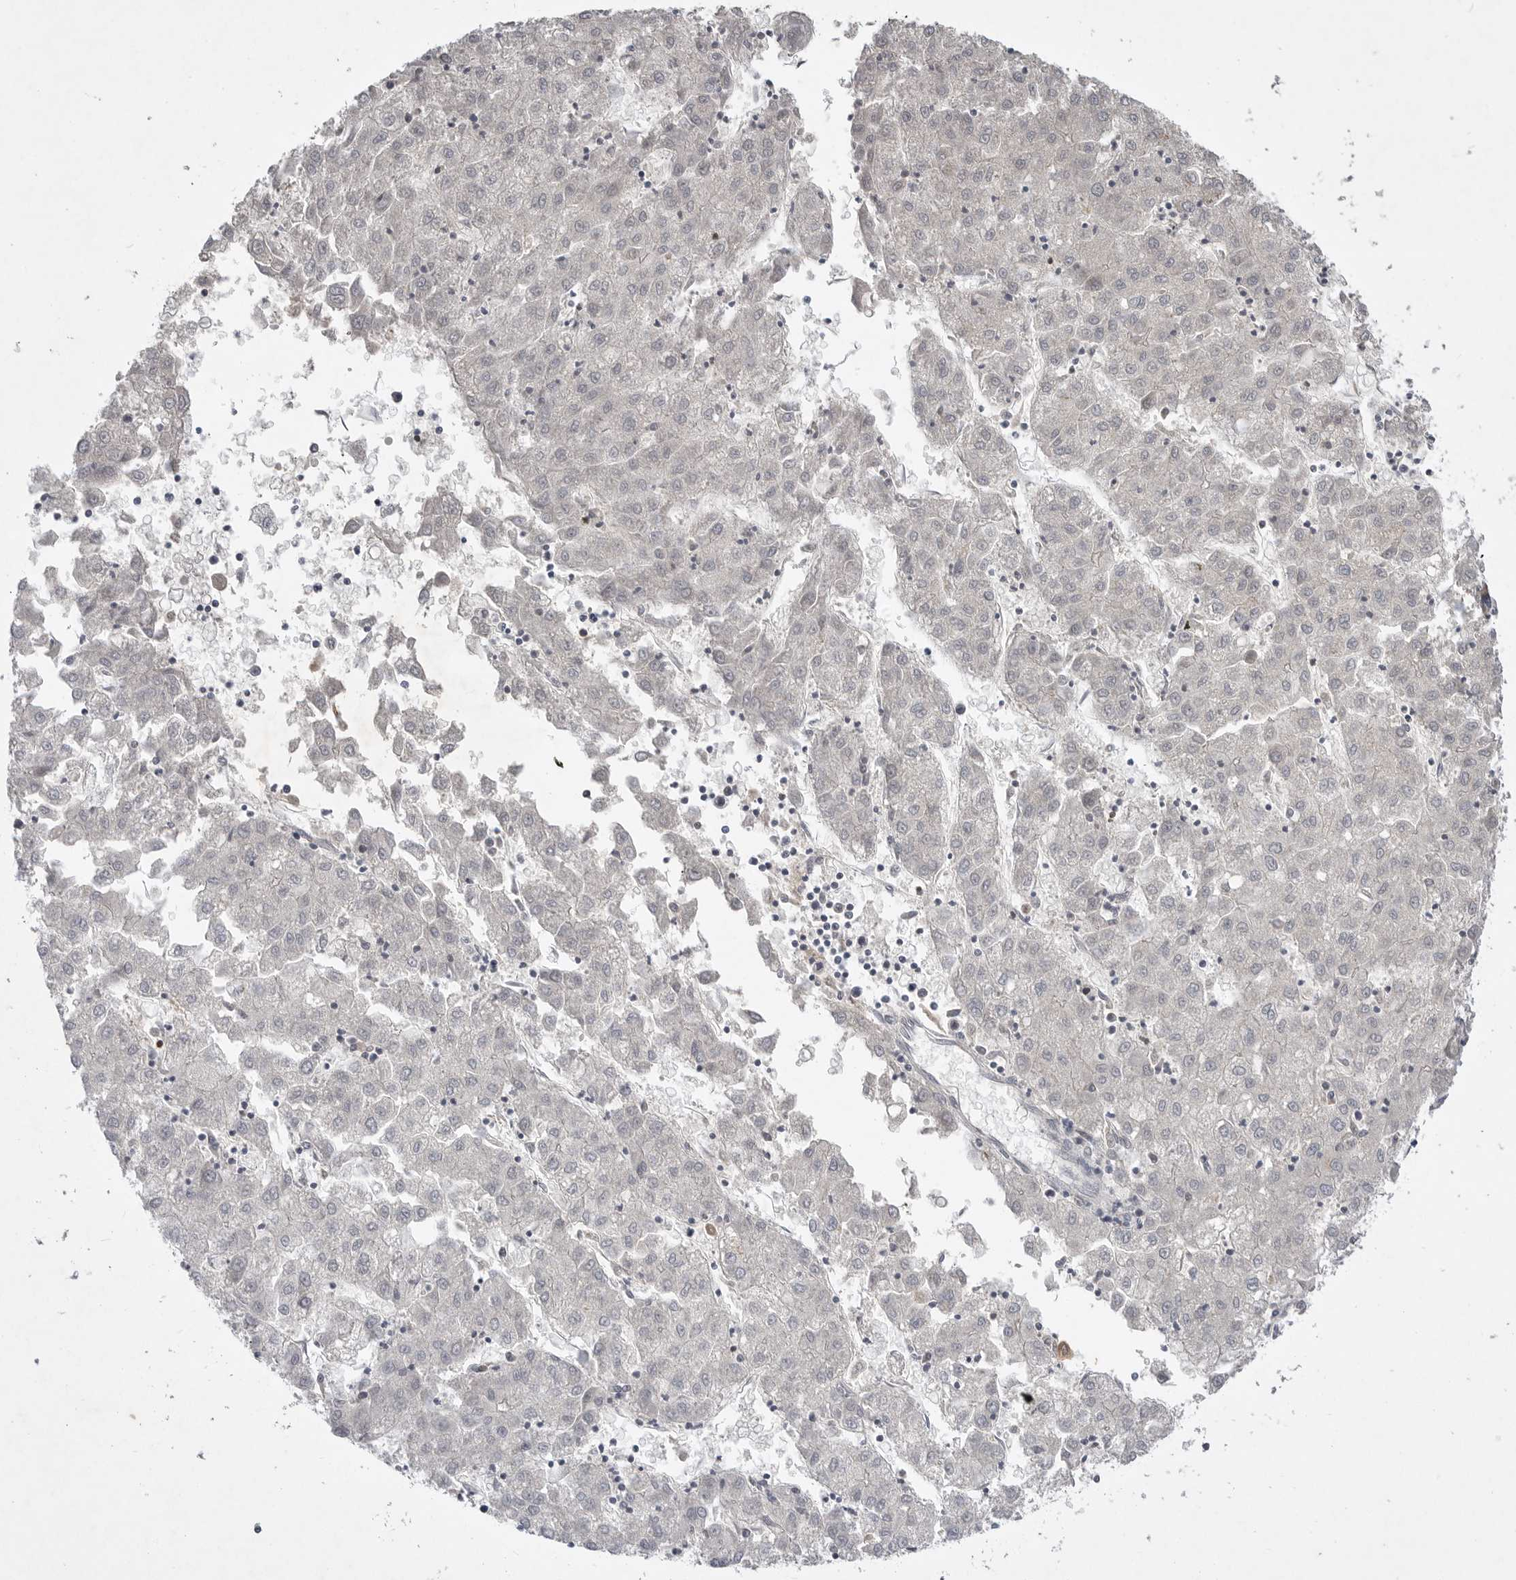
{"staining": {"intensity": "negative", "quantity": "none", "location": "none"}, "tissue": "liver cancer", "cell_type": "Tumor cells", "image_type": "cancer", "snomed": [{"axis": "morphology", "description": "Carcinoma, Hepatocellular, NOS"}, {"axis": "topography", "description": "Liver"}], "caption": "A photomicrograph of human liver cancer is negative for staining in tumor cells.", "gene": "ITGAD", "patient": {"sex": "male", "age": 72}}